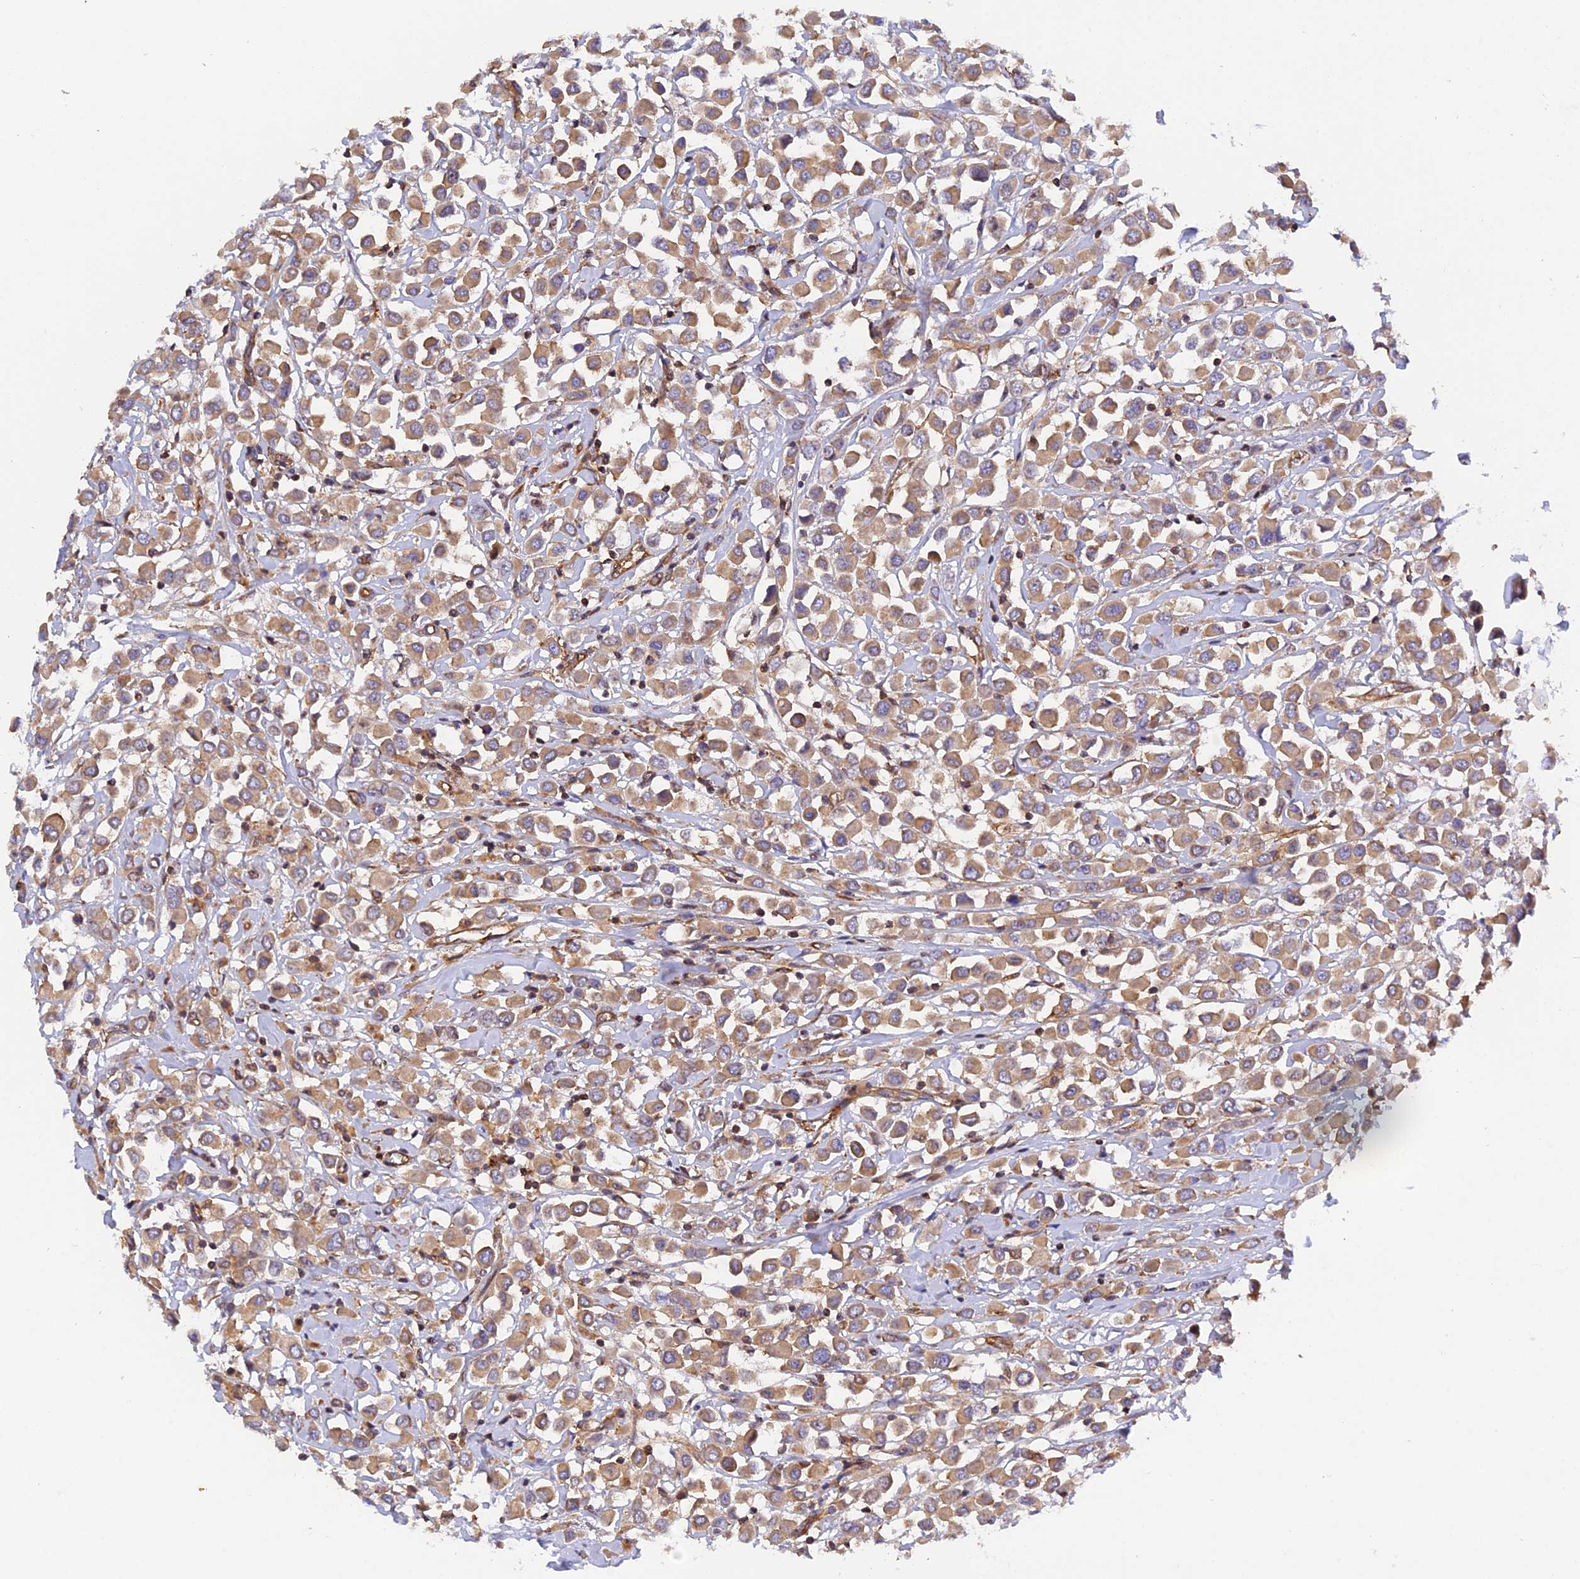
{"staining": {"intensity": "moderate", "quantity": ">75%", "location": "cytoplasmic/membranous"}, "tissue": "breast cancer", "cell_type": "Tumor cells", "image_type": "cancer", "snomed": [{"axis": "morphology", "description": "Duct carcinoma"}, {"axis": "topography", "description": "Breast"}], "caption": "Breast intraductal carcinoma was stained to show a protein in brown. There is medium levels of moderate cytoplasmic/membranous positivity in approximately >75% of tumor cells. (DAB = brown stain, brightfield microscopy at high magnification).", "gene": "C5orf22", "patient": {"sex": "female", "age": 61}}